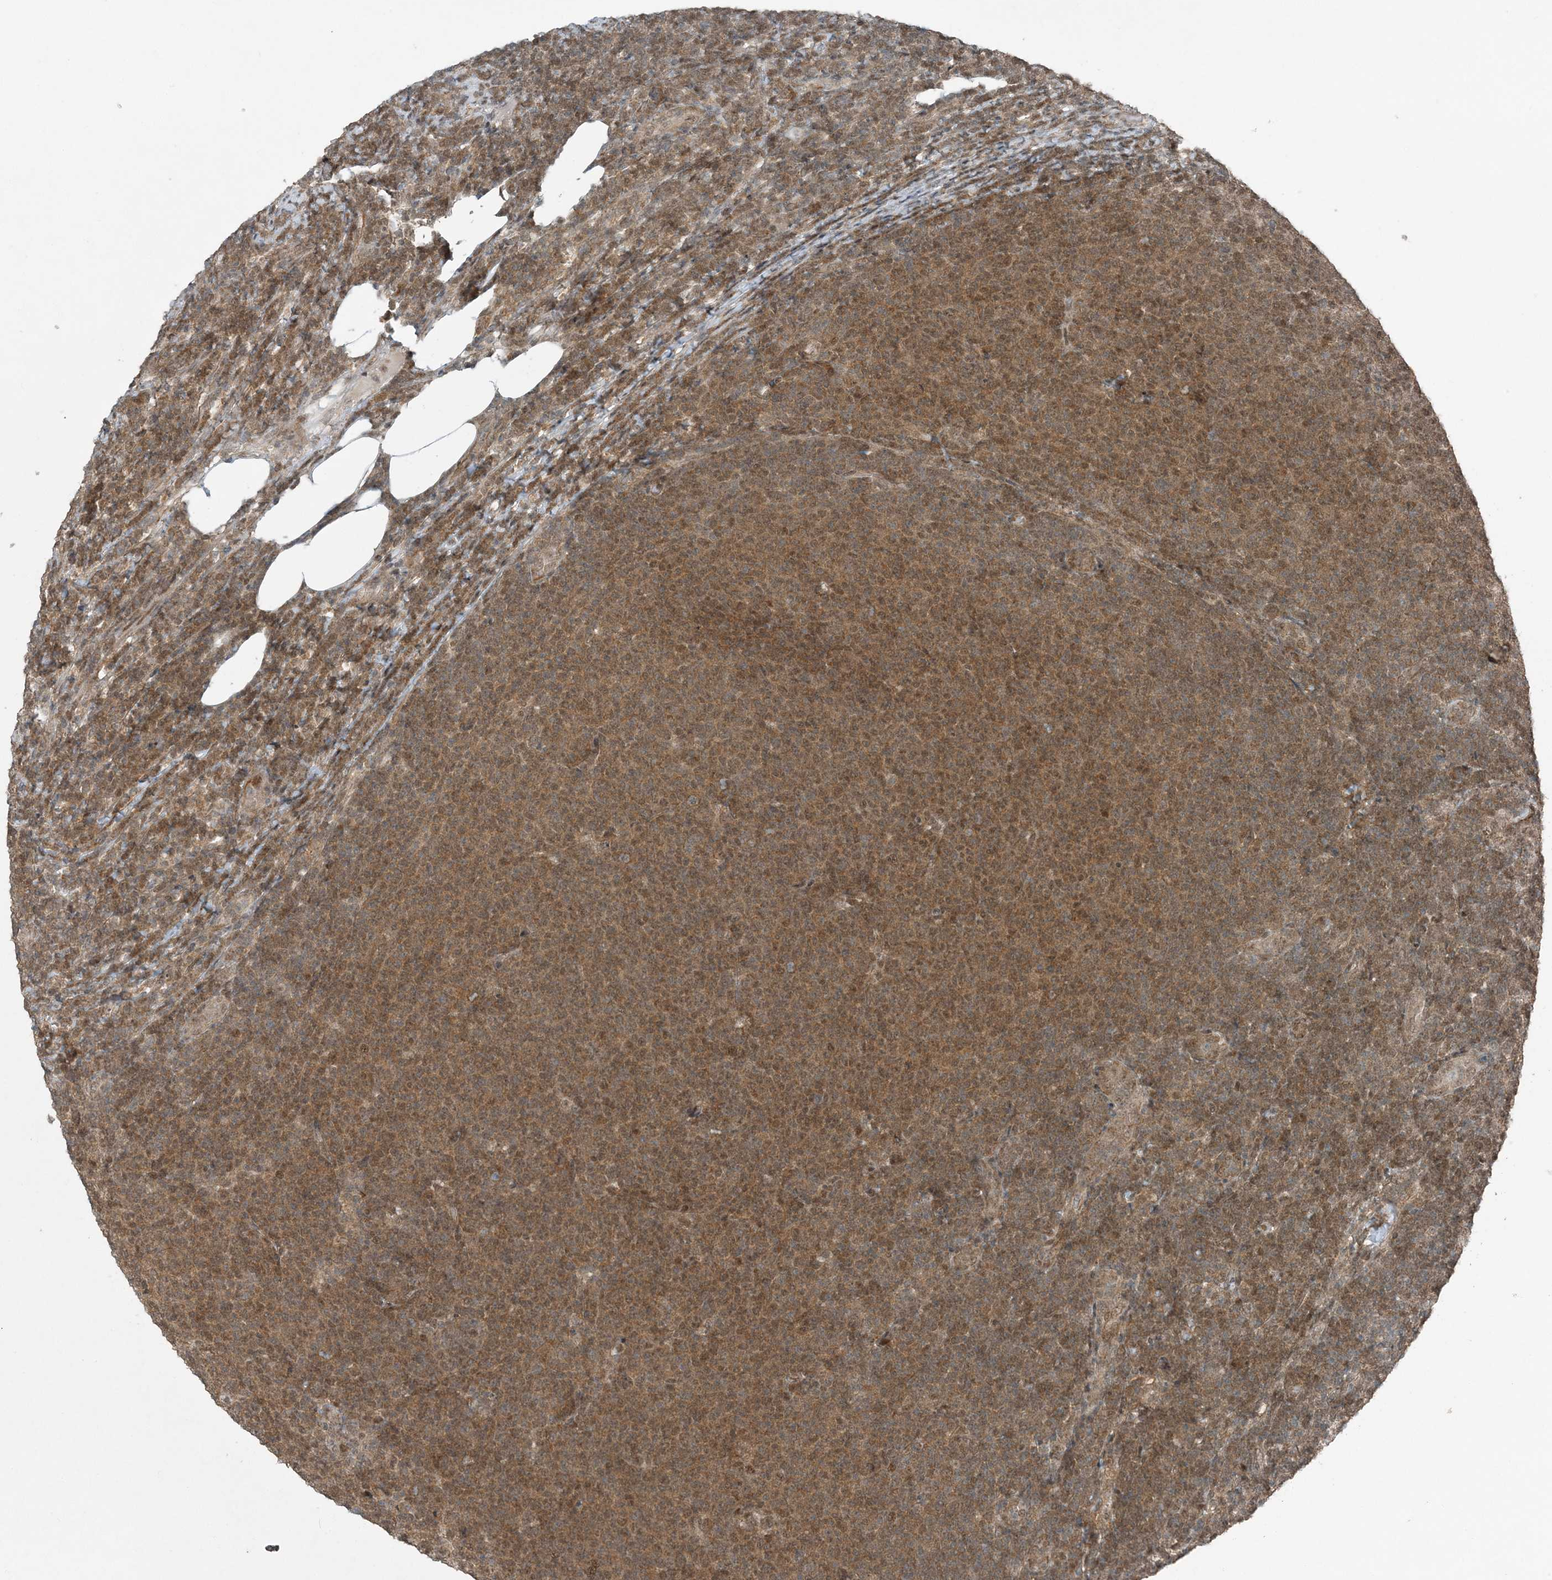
{"staining": {"intensity": "moderate", "quantity": ">75%", "location": "cytoplasmic/membranous"}, "tissue": "lymphoma", "cell_type": "Tumor cells", "image_type": "cancer", "snomed": [{"axis": "morphology", "description": "Malignant lymphoma, non-Hodgkin's type, Low grade"}, {"axis": "topography", "description": "Lymph node"}], "caption": "An immunohistochemistry histopathology image of tumor tissue is shown. Protein staining in brown labels moderate cytoplasmic/membranous positivity in lymphoma within tumor cells.", "gene": "COPS7B", "patient": {"sex": "male", "age": 66}}